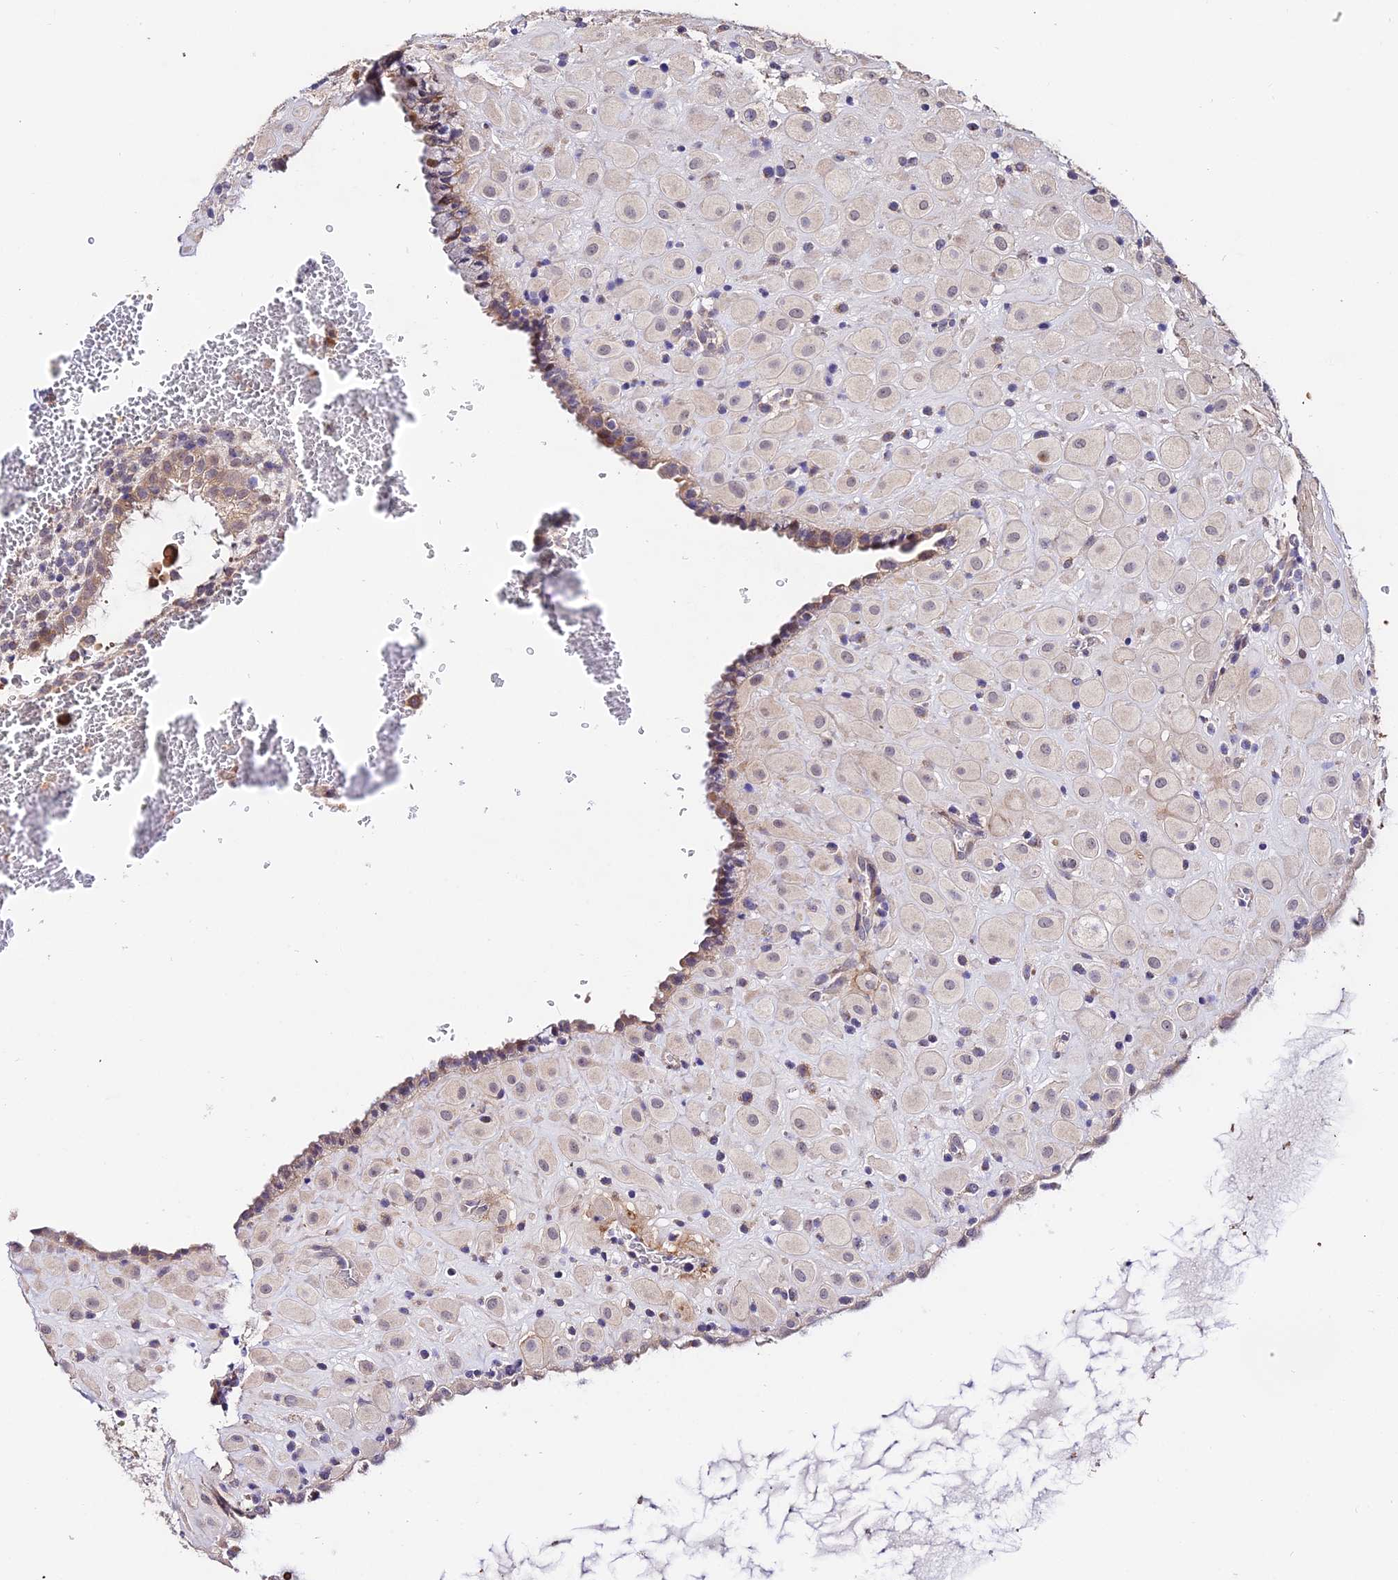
{"staining": {"intensity": "negative", "quantity": "none", "location": "none"}, "tissue": "placenta", "cell_type": "Decidual cells", "image_type": "normal", "snomed": [{"axis": "morphology", "description": "Normal tissue, NOS"}, {"axis": "topography", "description": "Placenta"}], "caption": "Immunohistochemistry of unremarkable placenta demonstrates no staining in decidual cells. (IHC, brightfield microscopy, high magnification).", "gene": "WDR5B", "patient": {"sex": "female", "age": 35}}